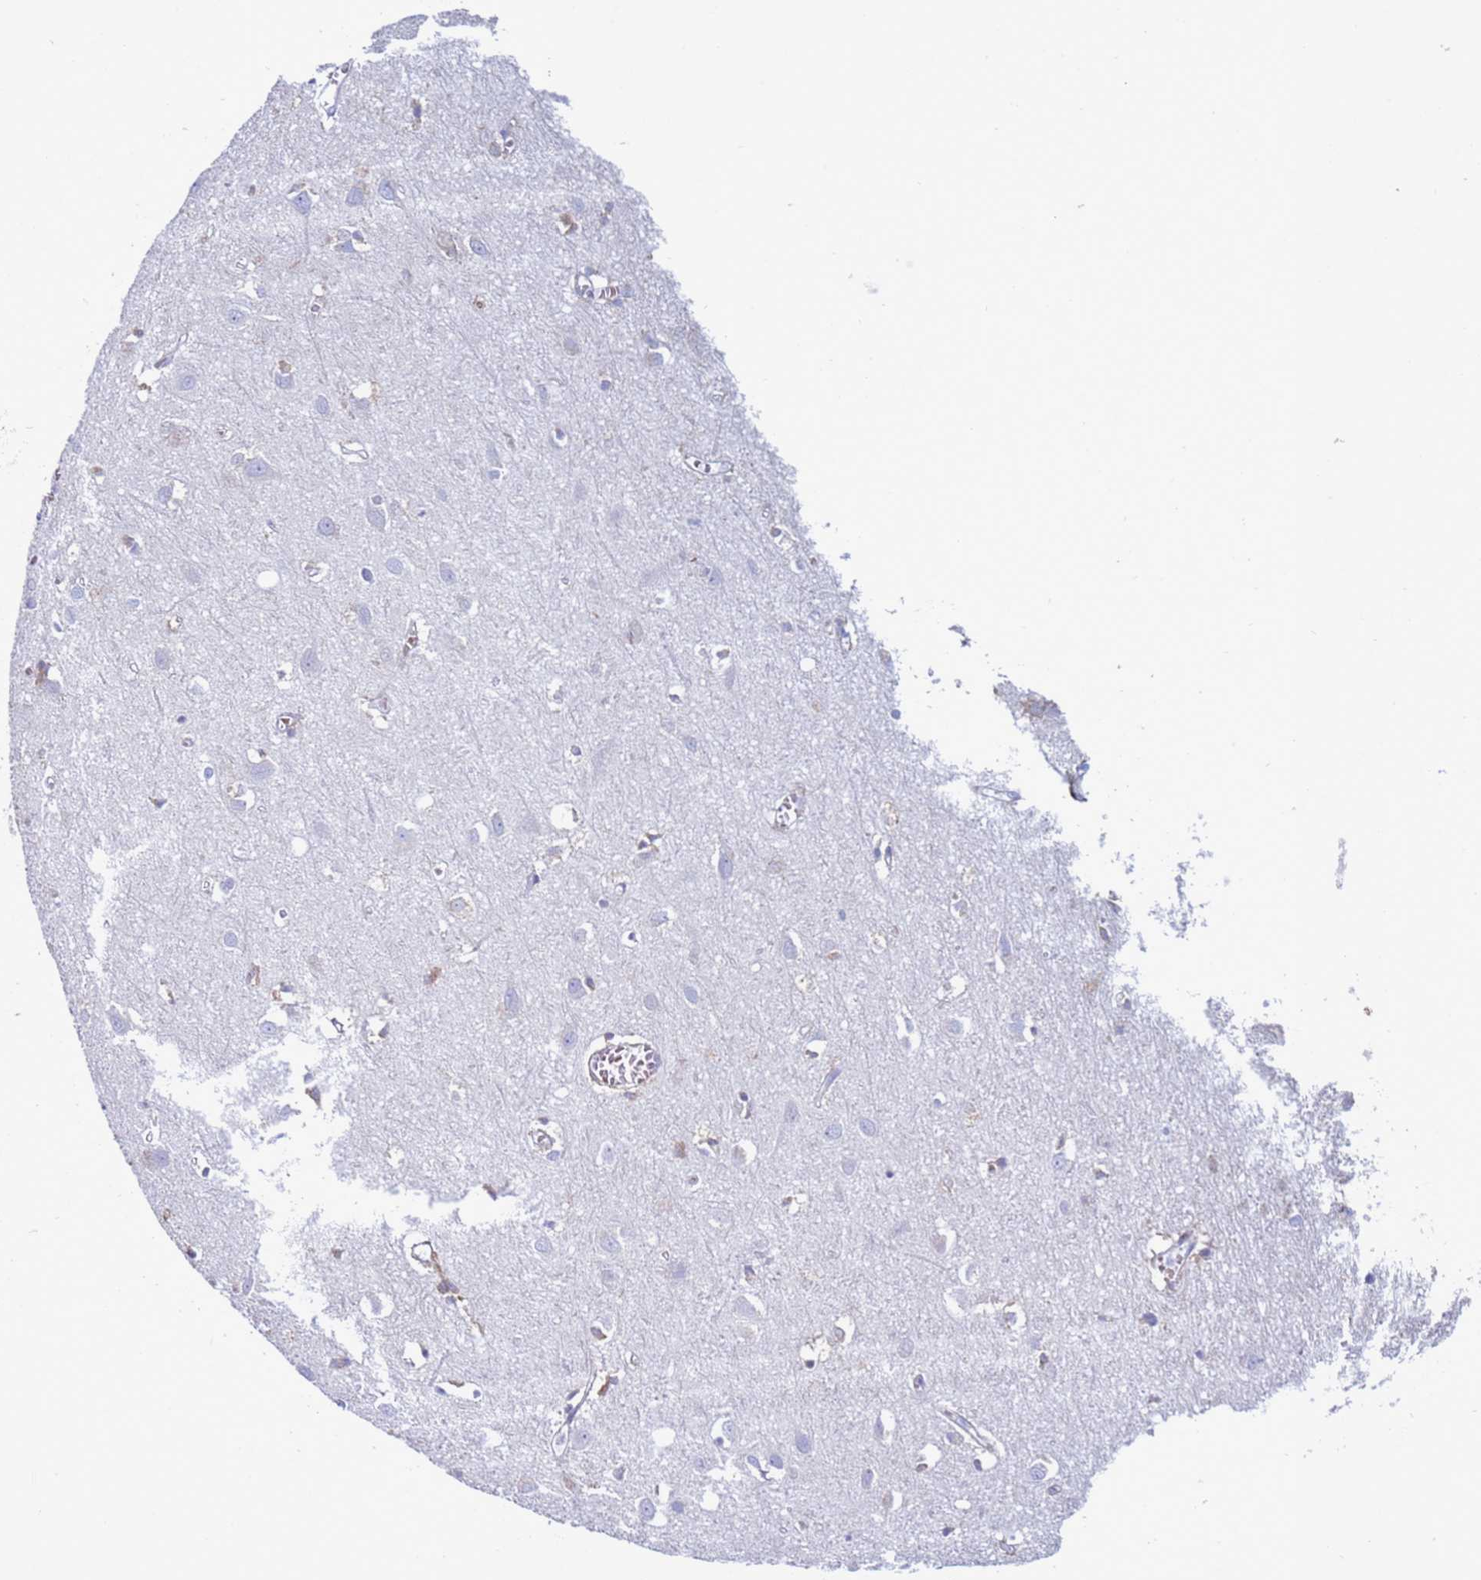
{"staining": {"intensity": "negative", "quantity": "none", "location": "none"}, "tissue": "cerebral cortex", "cell_type": "Endothelial cells", "image_type": "normal", "snomed": [{"axis": "morphology", "description": "Normal tissue, NOS"}, {"axis": "topography", "description": "Cerebral cortex"}], "caption": "Endothelial cells show no significant positivity in normal cerebral cortex. (Immunohistochemistry, brightfield microscopy, high magnification).", "gene": "ABHD17B", "patient": {"sex": "female", "age": 64}}